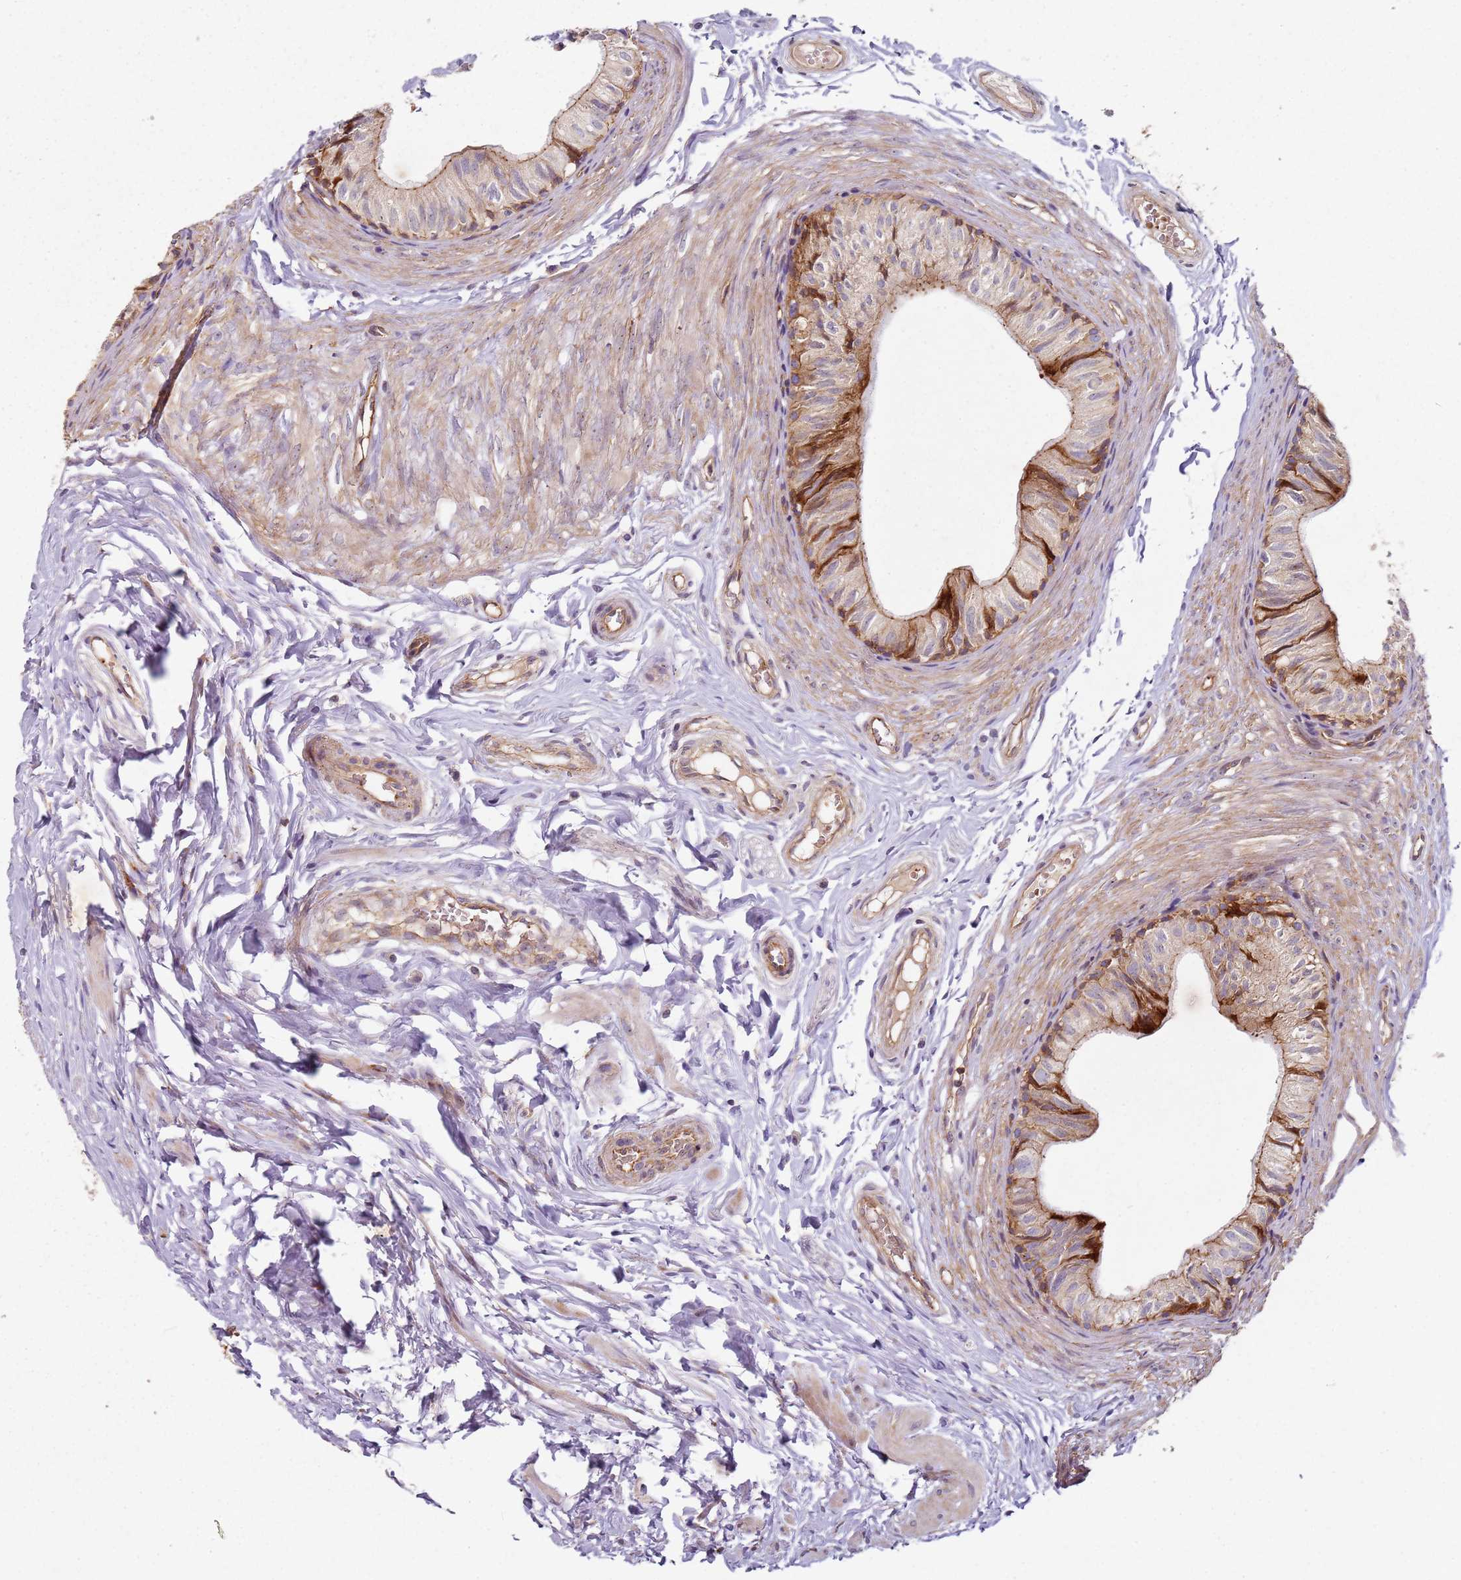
{"staining": {"intensity": "moderate", "quantity": ">75%", "location": "cytoplasmic/membranous"}, "tissue": "epididymis", "cell_type": "Glandular cells", "image_type": "normal", "snomed": [{"axis": "morphology", "description": "Normal tissue, NOS"}, {"axis": "topography", "description": "Epididymis"}], "caption": "Immunohistochemical staining of normal human epididymis exhibits >75% levels of moderate cytoplasmic/membranous protein expression in approximately >75% of glandular cells. The staining is performed using DAB (3,3'-diaminobenzidine) brown chromogen to label protein expression. The nuclei are counter-stained blue using hematoxylin.", "gene": "C2CD4B", "patient": {"sex": "male", "age": 37}}